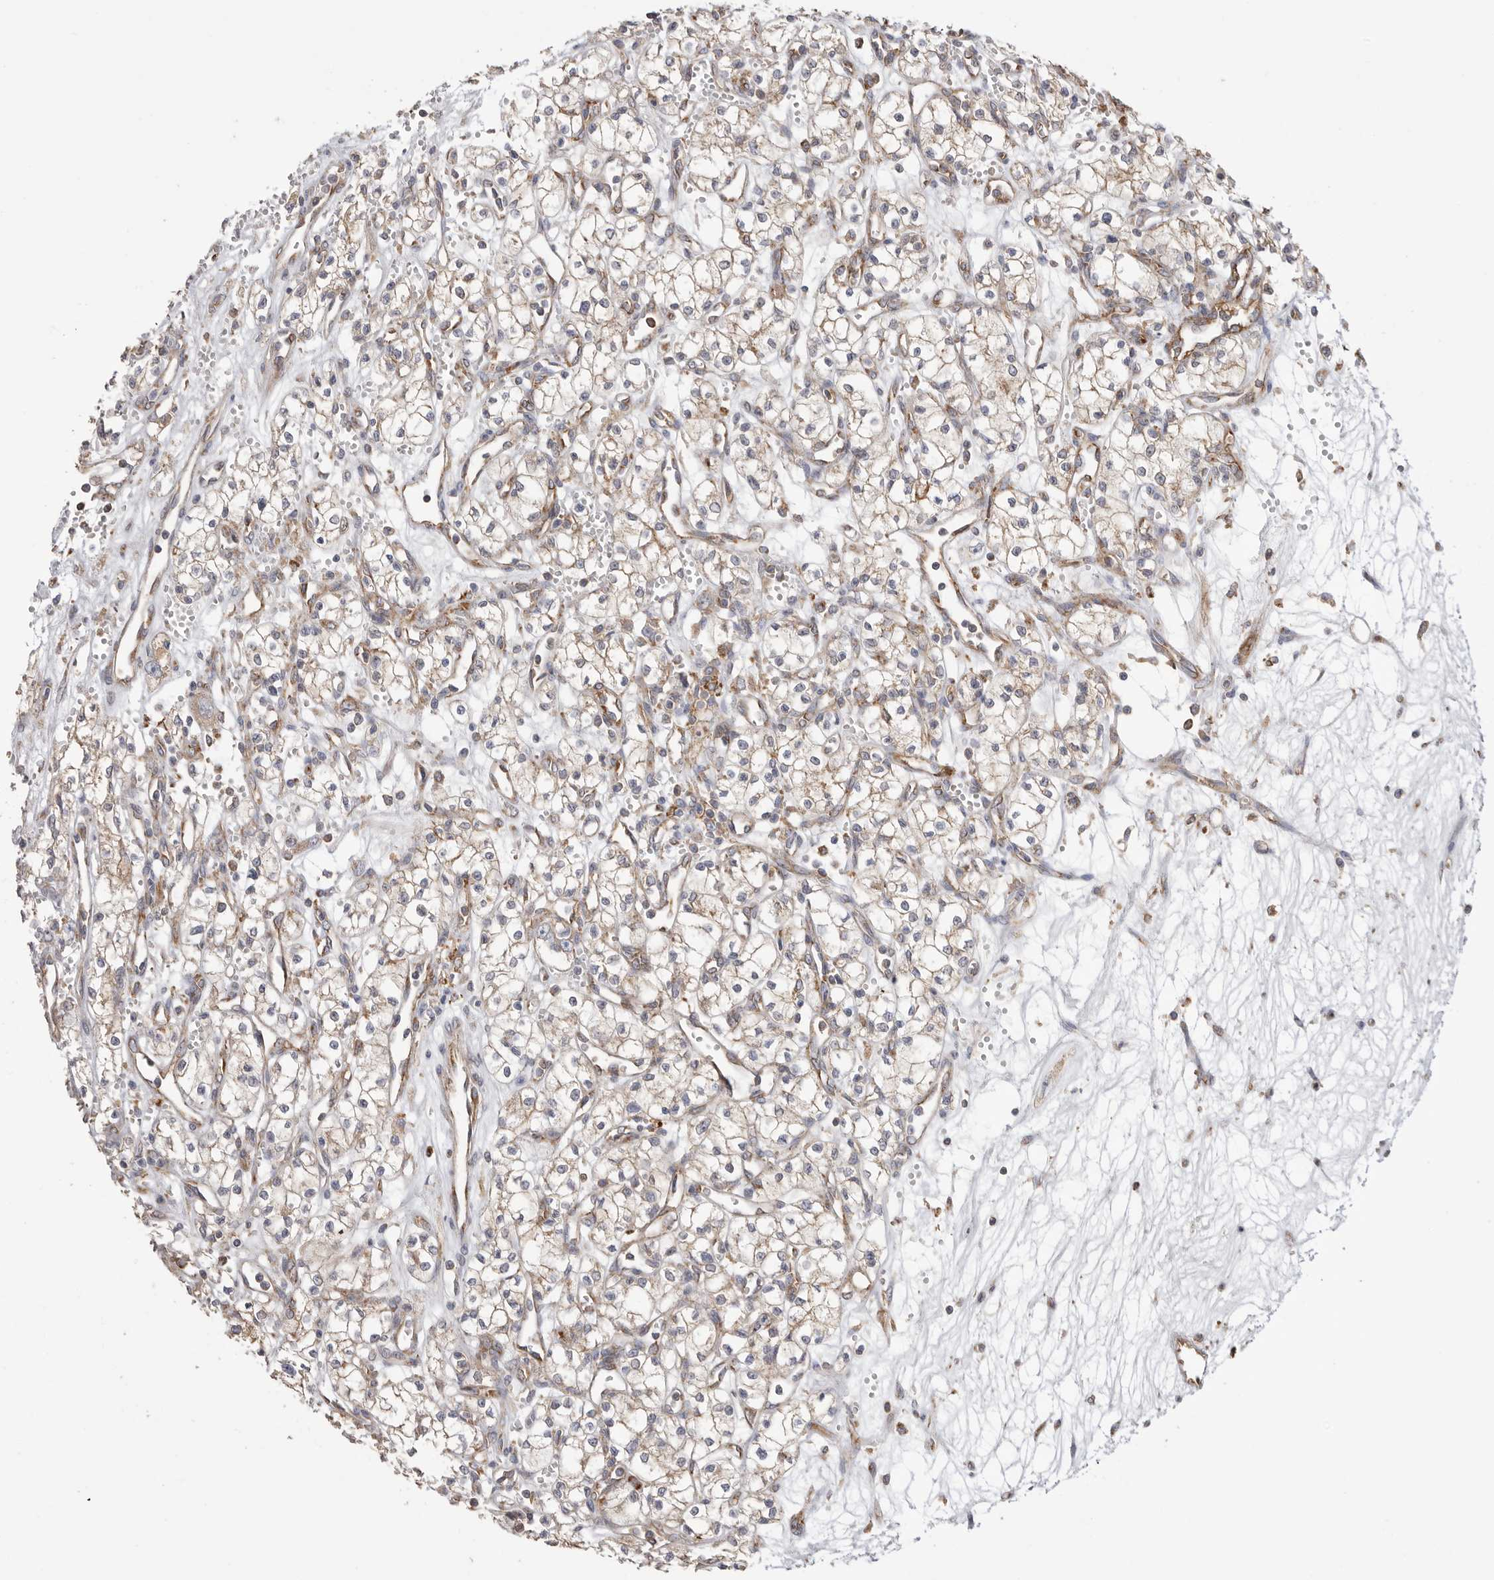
{"staining": {"intensity": "negative", "quantity": "none", "location": "none"}, "tissue": "renal cancer", "cell_type": "Tumor cells", "image_type": "cancer", "snomed": [{"axis": "morphology", "description": "Adenocarcinoma, NOS"}, {"axis": "topography", "description": "Kidney"}], "caption": "Tumor cells show no significant protein expression in renal adenocarcinoma.", "gene": "SERBP1", "patient": {"sex": "male", "age": 59}}